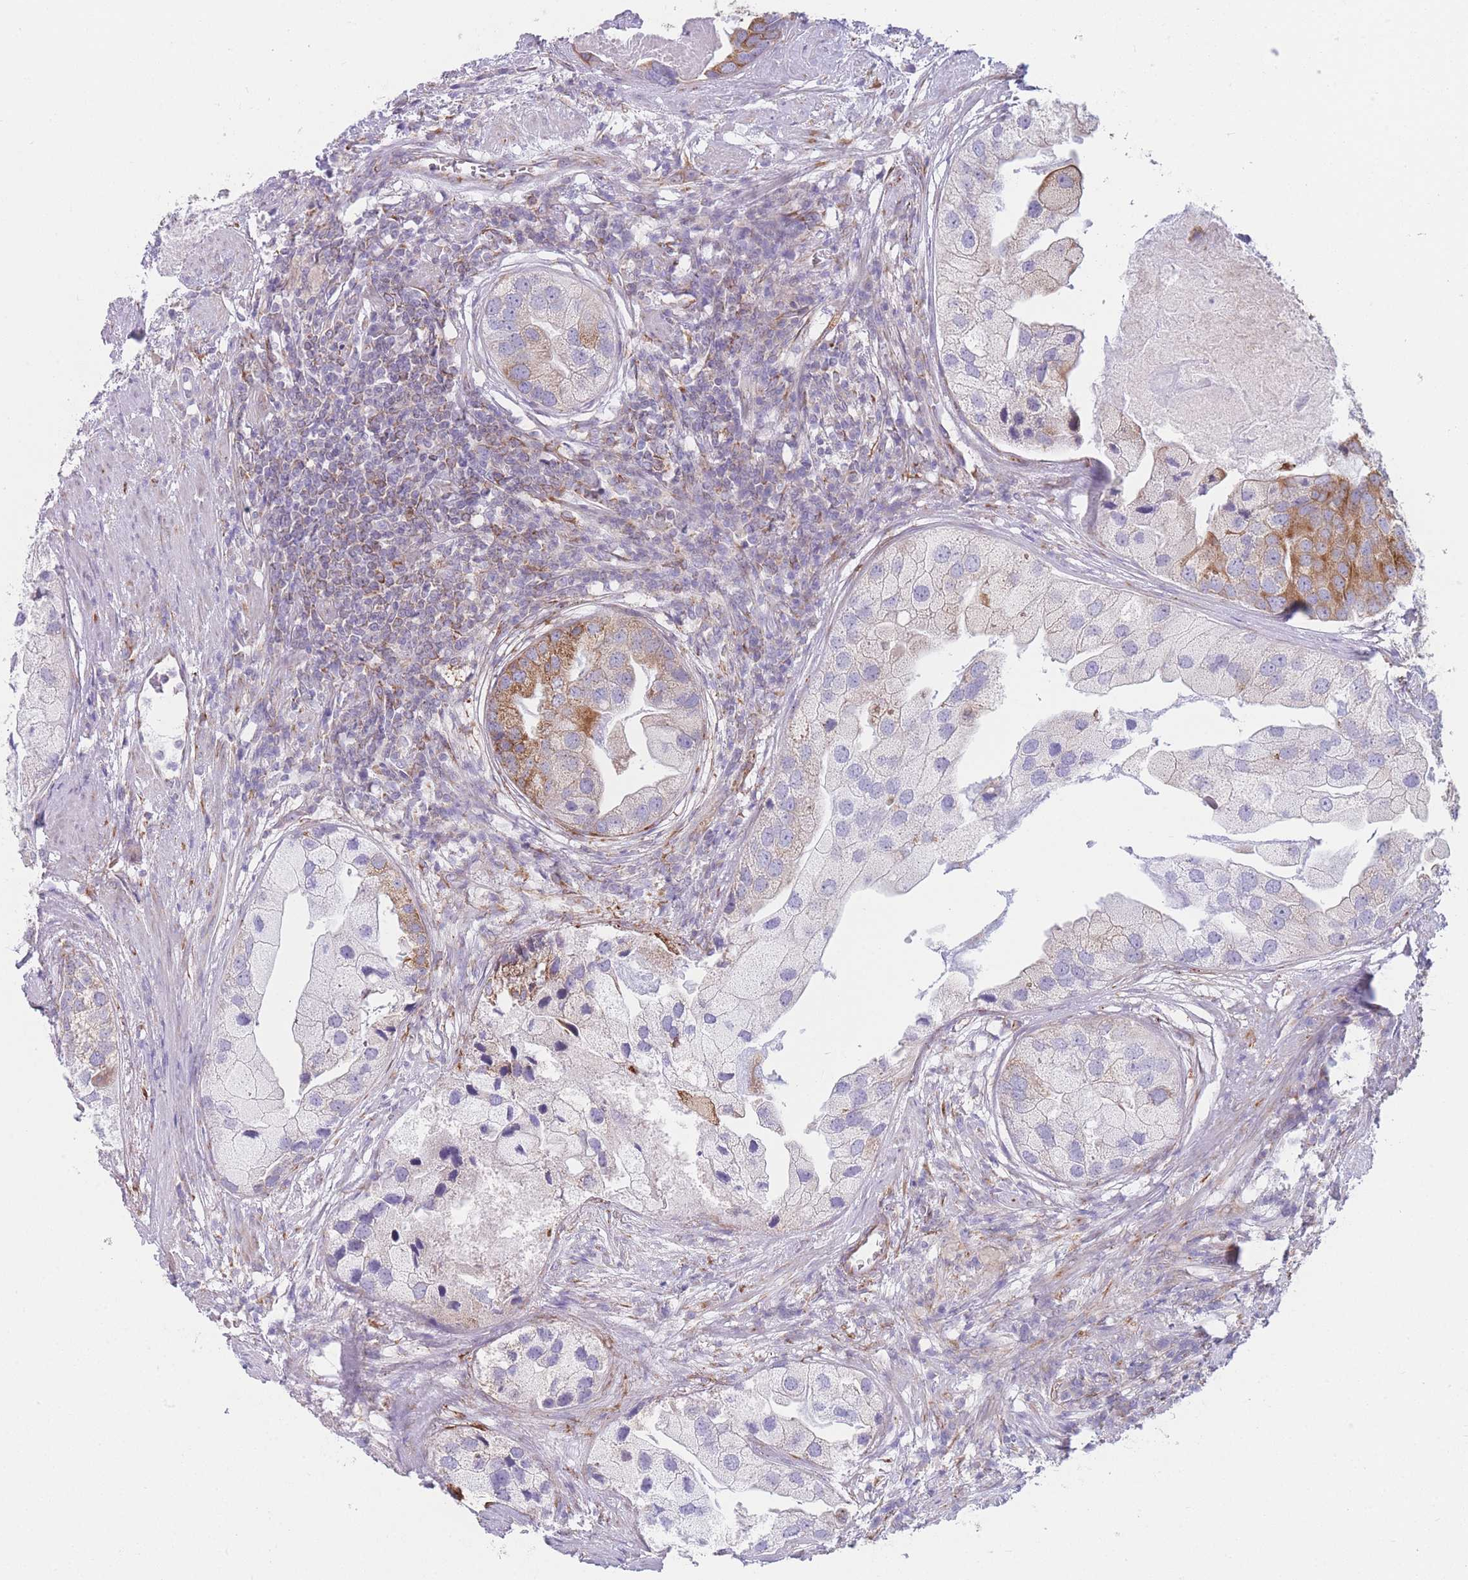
{"staining": {"intensity": "moderate", "quantity": "25%-75%", "location": "cytoplasmic/membranous"}, "tissue": "prostate cancer", "cell_type": "Tumor cells", "image_type": "cancer", "snomed": [{"axis": "morphology", "description": "Adenocarcinoma, High grade"}, {"axis": "topography", "description": "Prostate"}], "caption": "Immunohistochemical staining of high-grade adenocarcinoma (prostate) shows medium levels of moderate cytoplasmic/membranous expression in approximately 25%-75% of tumor cells. Using DAB (3,3'-diaminobenzidine) (brown) and hematoxylin (blue) stains, captured at high magnification using brightfield microscopy.", "gene": "AK9", "patient": {"sex": "male", "age": 62}}